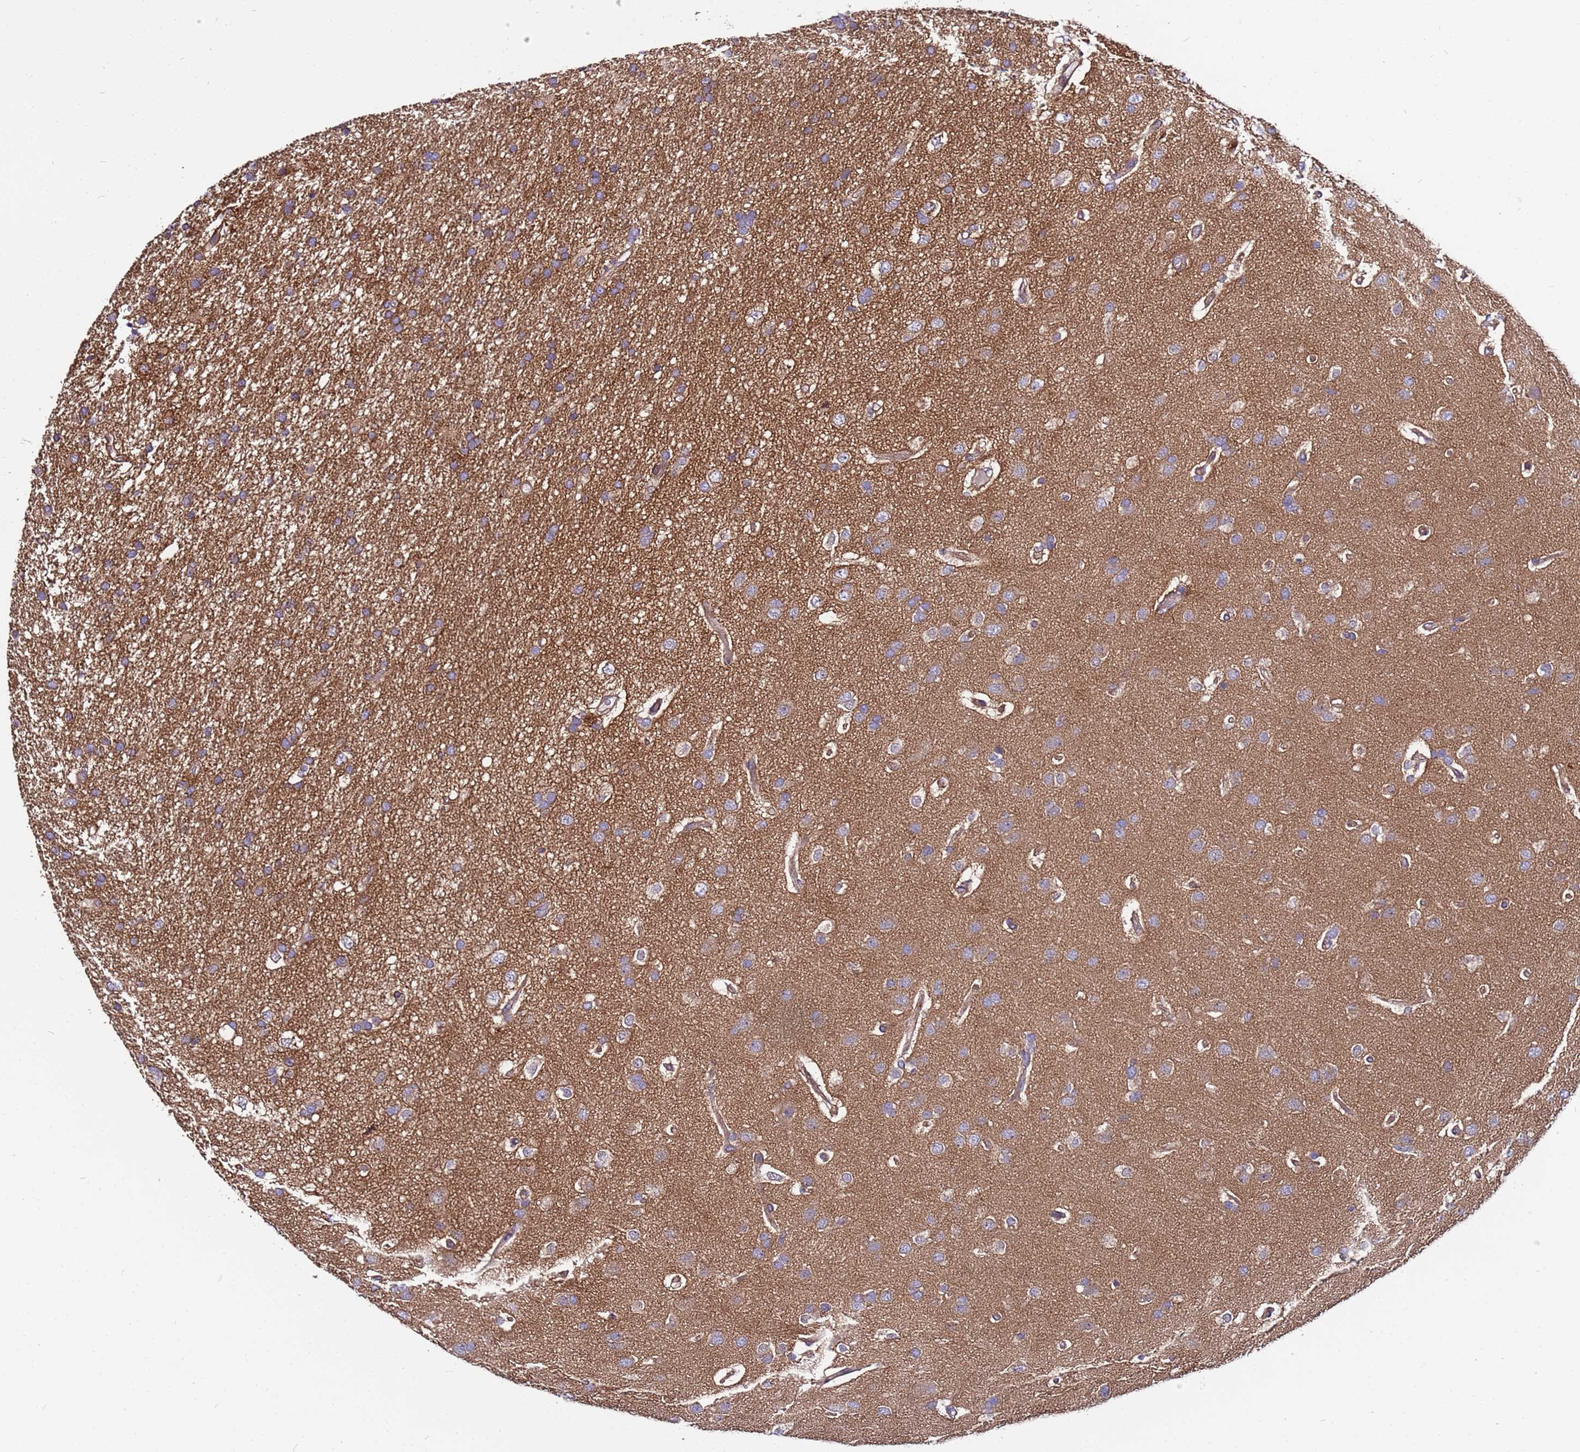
{"staining": {"intensity": "moderate", "quantity": ">75%", "location": "cytoplasmic/membranous"}, "tissue": "glioma", "cell_type": "Tumor cells", "image_type": "cancer", "snomed": [{"axis": "morphology", "description": "Glioma, malignant, High grade"}, {"axis": "topography", "description": "Brain"}], "caption": "Tumor cells display medium levels of moderate cytoplasmic/membranous positivity in about >75% of cells in human malignant high-grade glioma.", "gene": "STK38", "patient": {"sex": "male", "age": 77}}